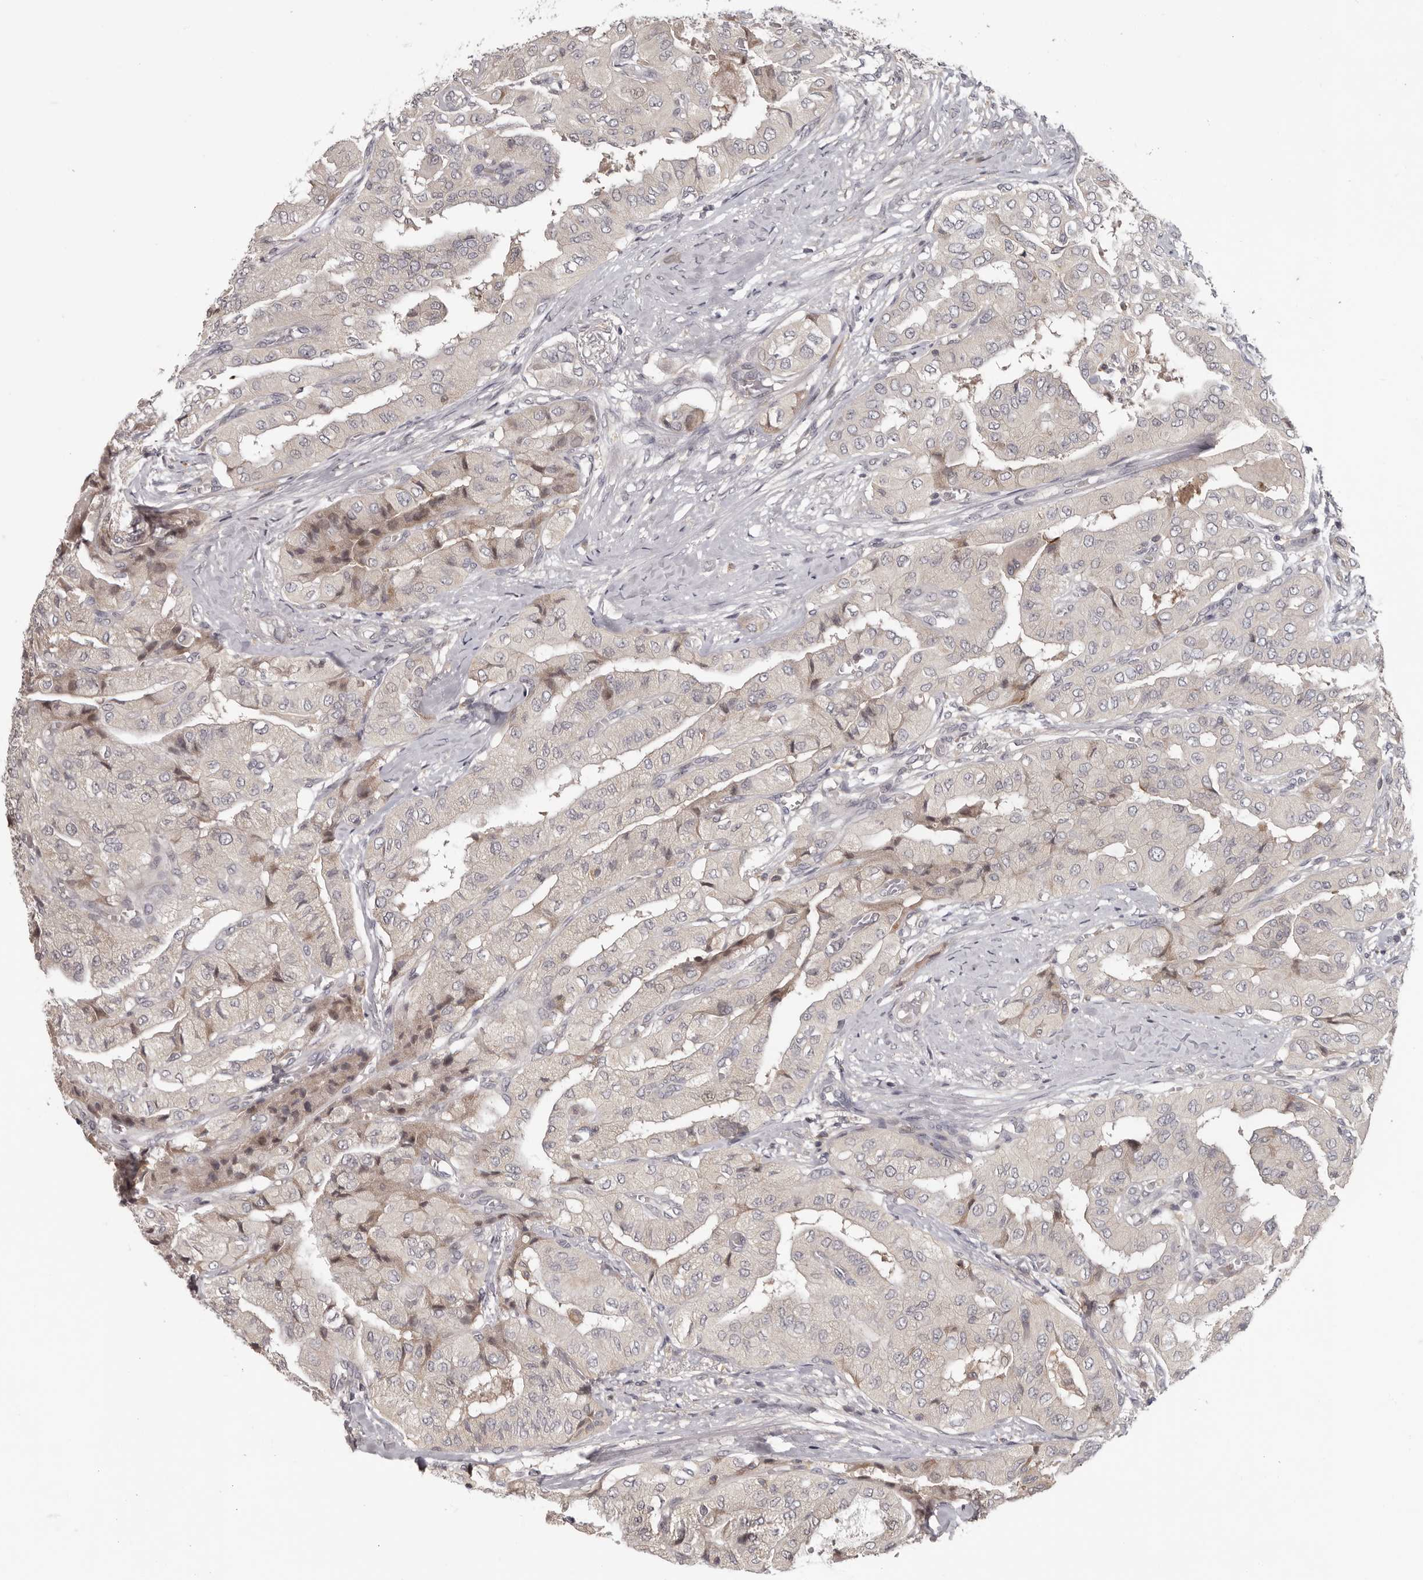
{"staining": {"intensity": "weak", "quantity": "<25%", "location": "cytoplasmic/membranous"}, "tissue": "thyroid cancer", "cell_type": "Tumor cells", "image_type": "cancer", "snomed": [{"axis": "morphology", "description": "Papillary adenocarcinoma, NOS"}, {"axis": "topography", "description": "Thyroid gland"}], "caption": "Micrograph shows no protein expression in tumor cells of thyroid papillary adenocarcinoma tissue.", "gene": "ANKRD44", "patient": {"sex": "female", "age": 59}}